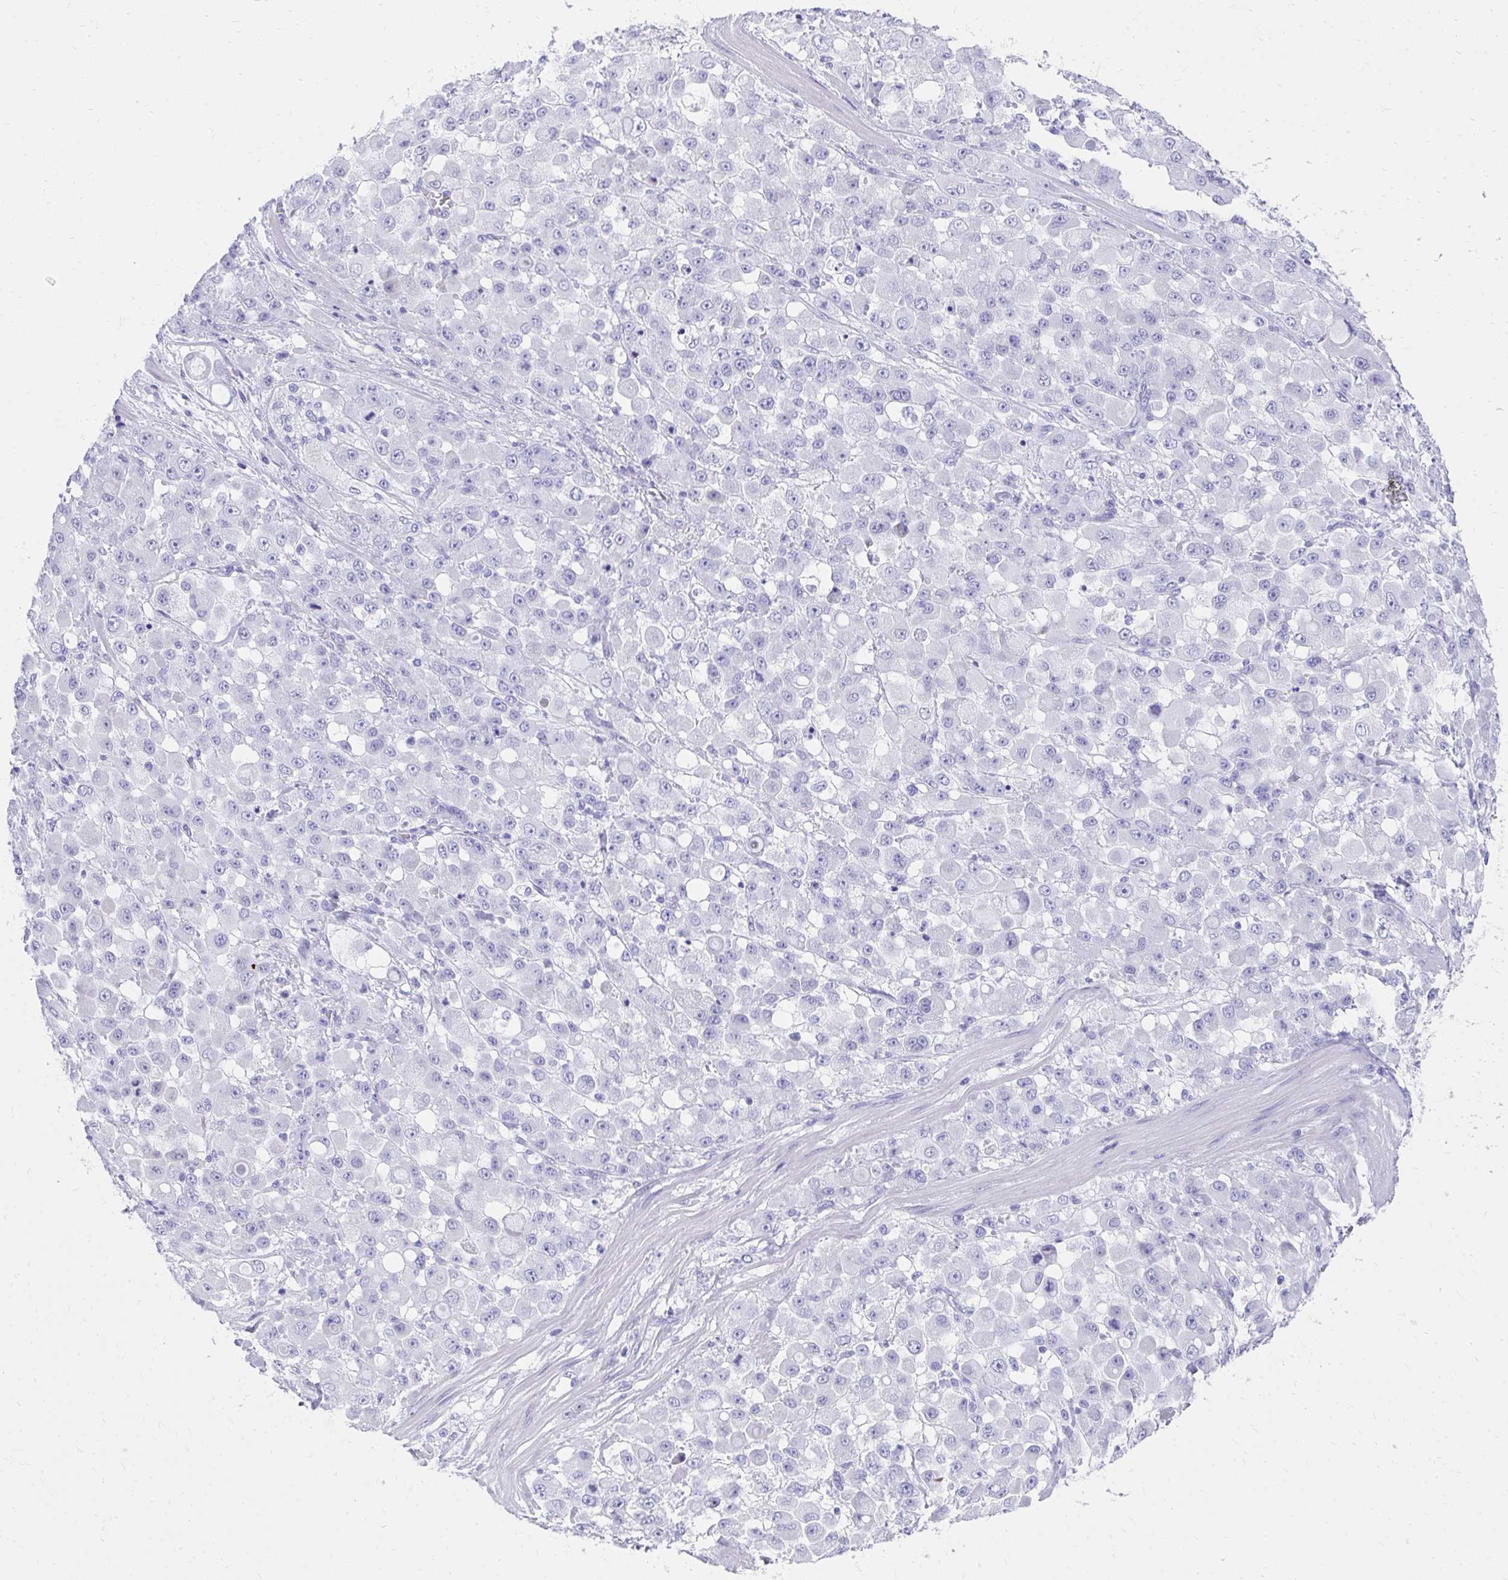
{"staining": {"intensity": "negative", "quantity": "none", "location": "none"}, "tissue": "stomach cancer", "cell_type": "Tumor cells", "image_type": "cancer", "snomed": [{"axis": "morphology", "description": "Adenocarcinoma, NOS"}, {"axis": "topography", "description": "Stomach"}], "caption": "Immunohistochemical staining of adenocarcinoma (stomach) displays no significant positivity in tumor cells.", "gene": "HGD", "patient": {"sex": "female", "age": 76}}